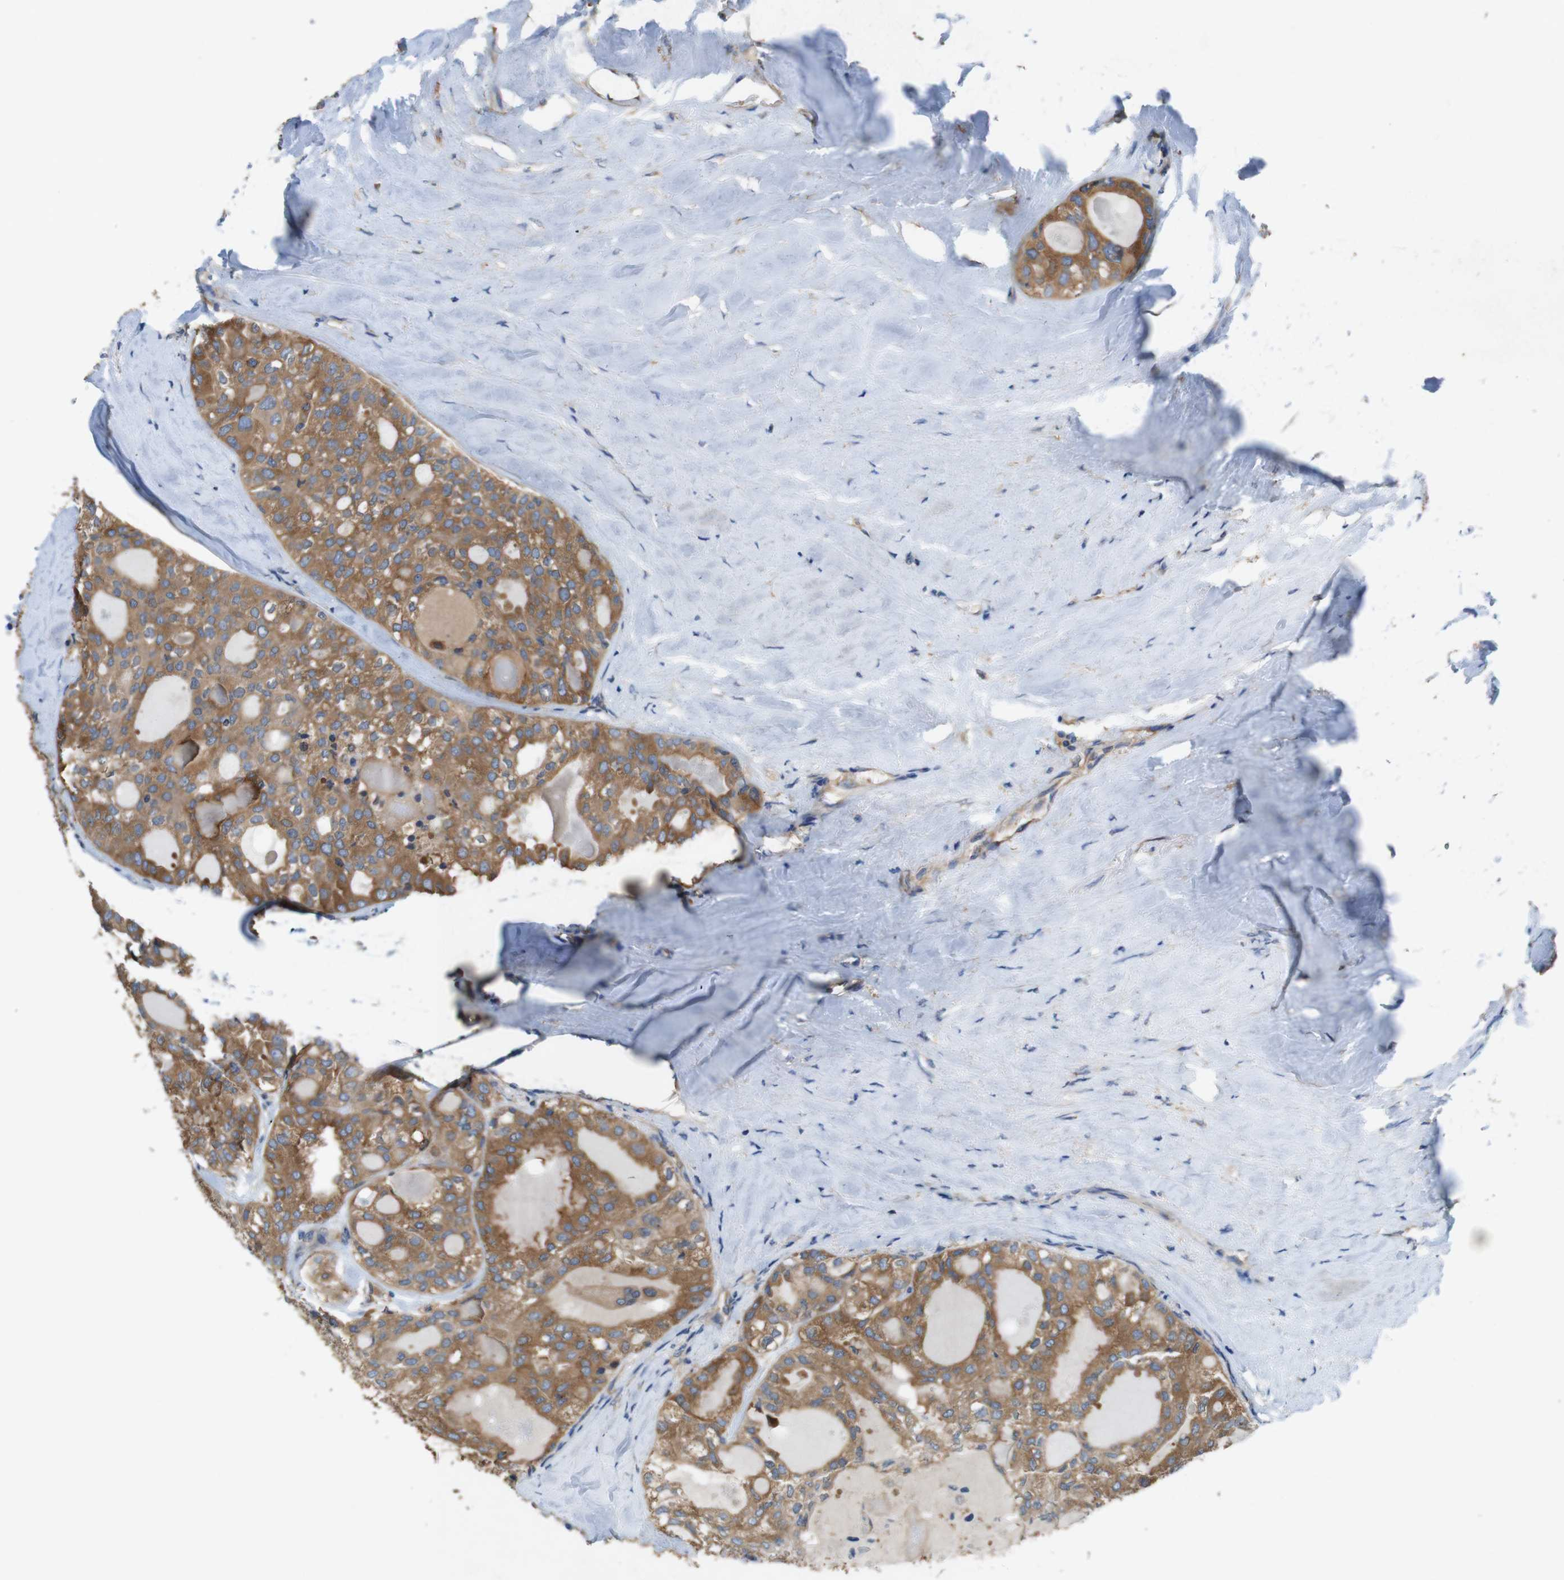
{"staining": {"intensity": "moderate", "quantity": ">75%", "location": "cytoplasmic/membranous"}, "tissue": "thyroid cancer", "cell_type": "Tumor cells", "image_type": "cancer", "snomed": [{"axis": "morphology", "description": "Follicular adenoma carcinoma, NOS"}, {"axis": "topography", "description": "Thyroid gland"}], "caption": "This is a histology image of immunohistochemistry (IHC) staining of thyroid cancer (follicular adenoma carcinoma), which shows moderate expression in the cytoplasmic/membranous of tumor cells.", "gene": "DCTN1", "patient": {"sex": "male", "age": 75}}